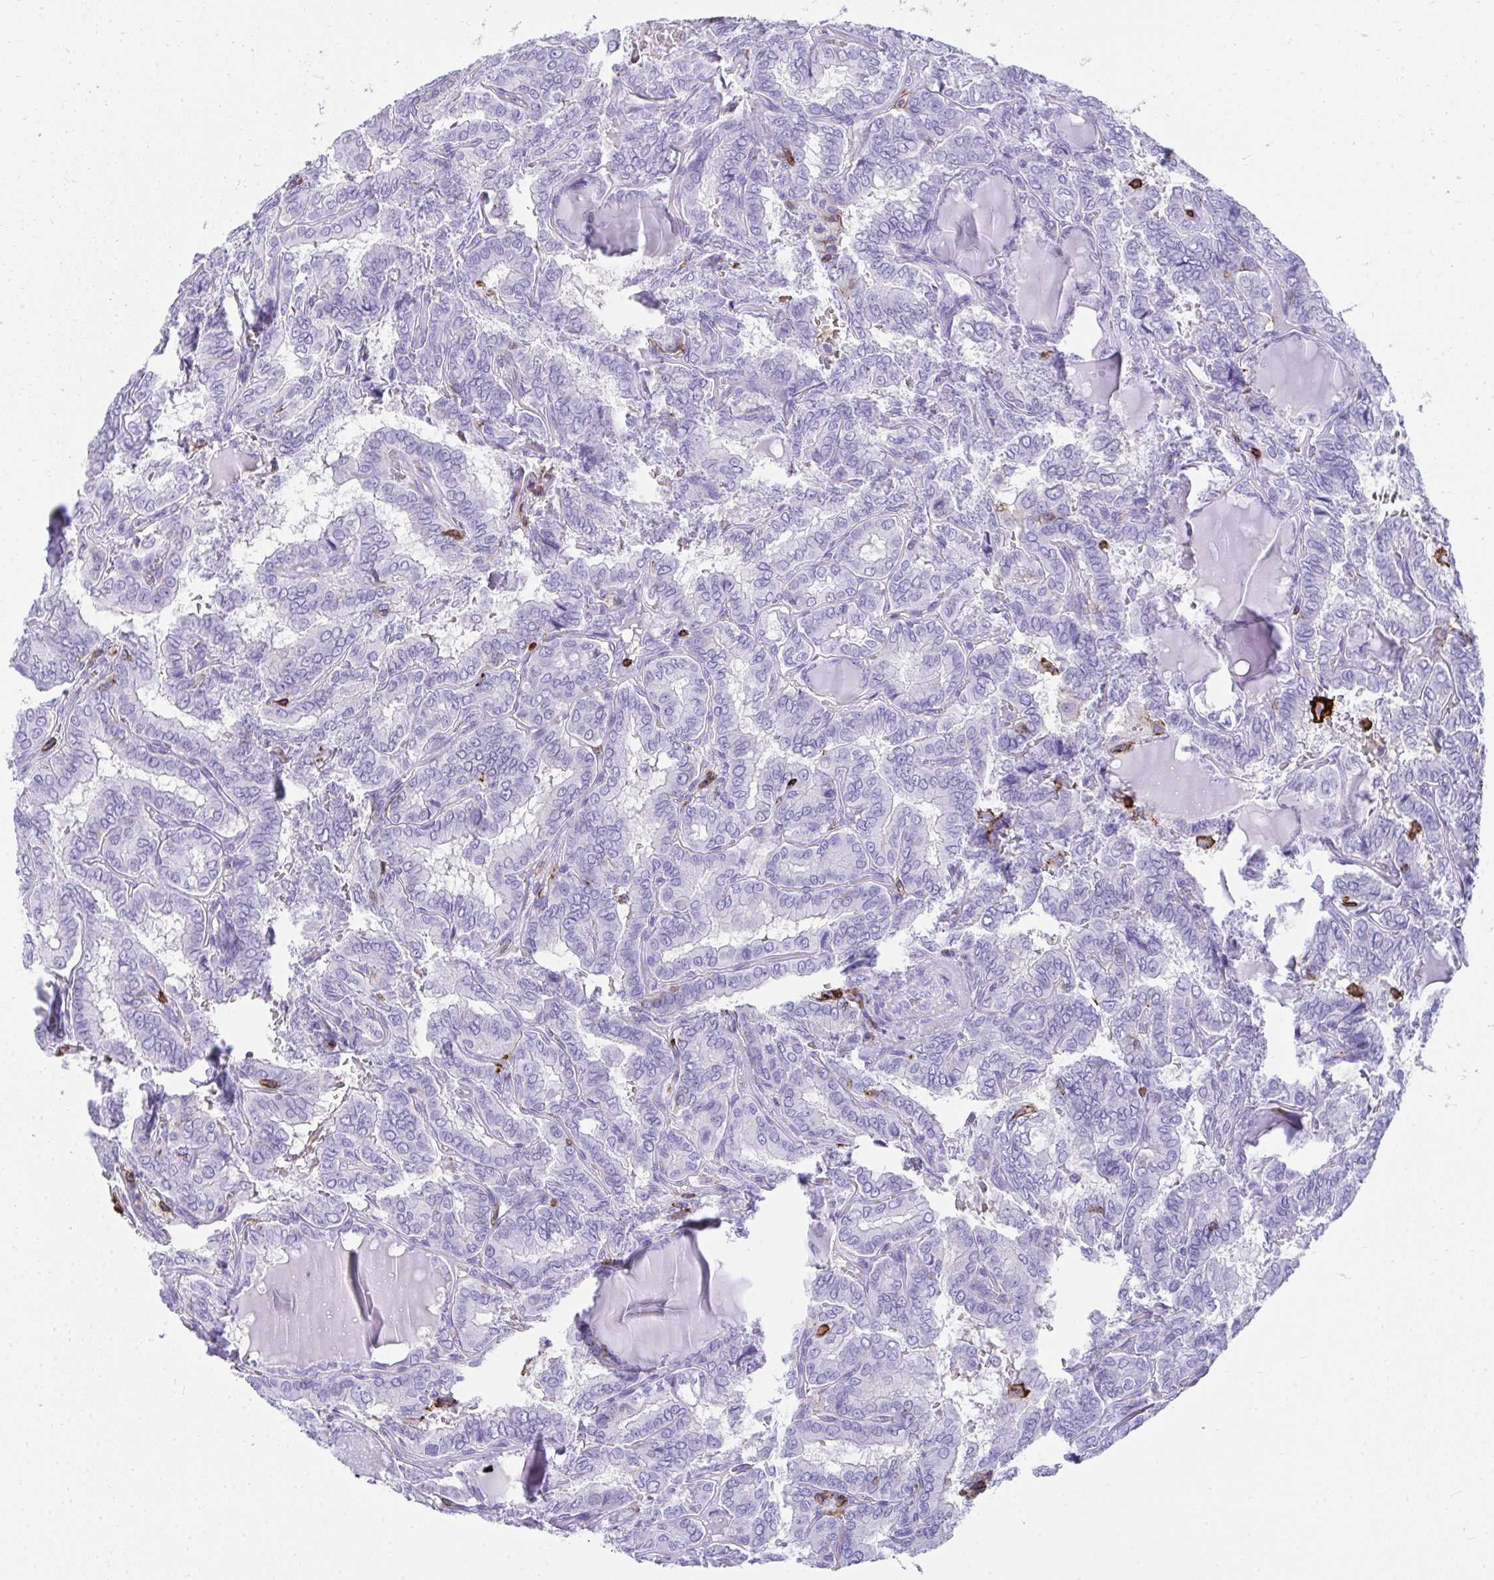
{"staining": {"intensity": "negative", "quantity": "none", "location": "none"}, "tissue": "thyroid cancer", "cell_type": "Tumor cells", "image_type": "cancer", "snomed": [{"axis": "morphology", "description": "Papillary adenocarcinoma, NOS"}, {"axis": "topography", "description": "Thyroid gland"}], "caption": "Immunohistochemistry micrograph of human thyroid cancer (papillary adenocarcinoma) stained for a protein (brown), which exhibits no positivity in tumor cells.", "gene": "SPN", "patient": {"sex": "female", "age": 46}}